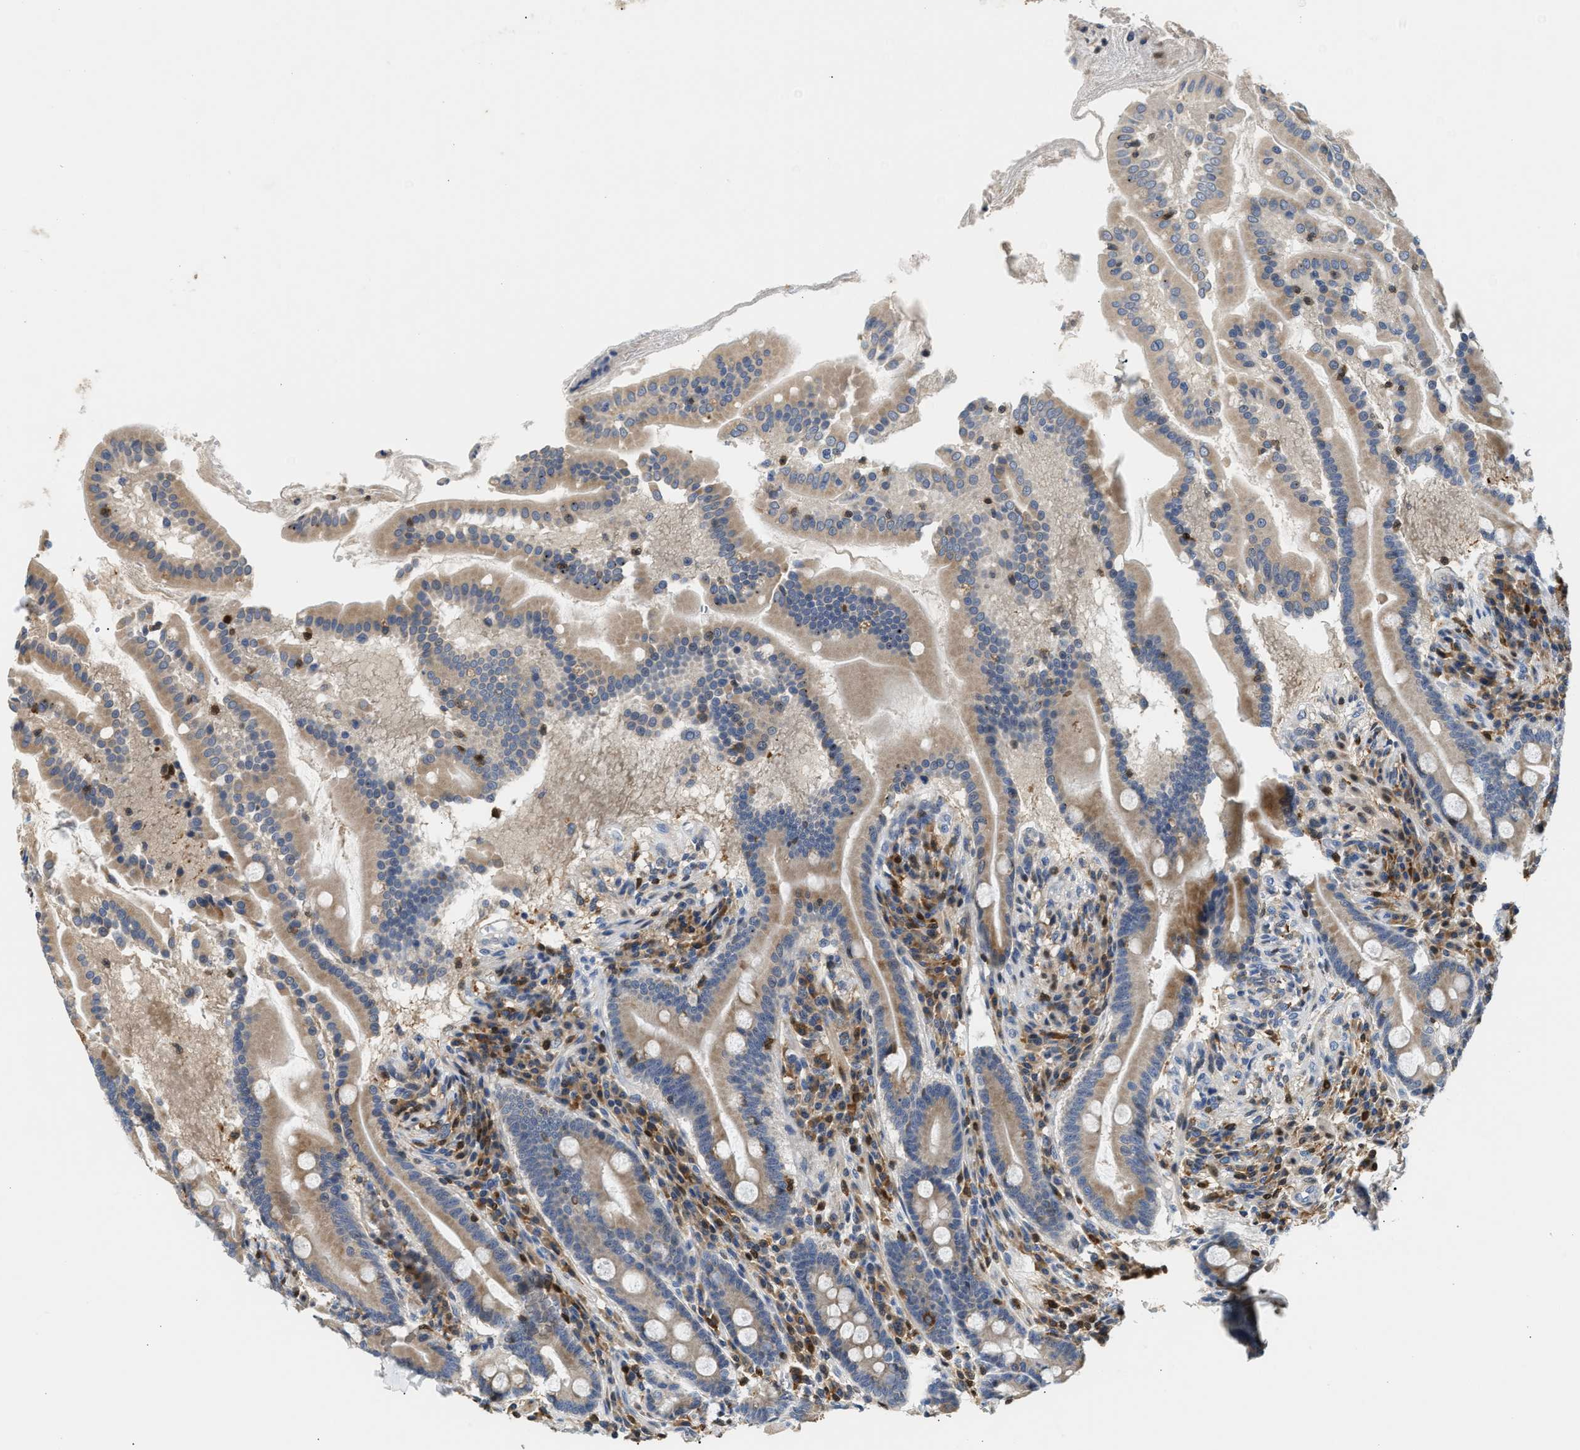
{"staining": {"intensity": "moderate", "quantity": "25%-75%", "location": "cytoplasmic/membranous"}, "tissue": "duodenum", "cell_type": "Glandular cells", "image_type": "normal", "snomed": [{"axis": "morphology", "description": "Normal tissue, NOS"}, {"axis": "topography", "description": "Duodenum"}], "caption": "Approximately 25%-75% of glandular cells in unremarkable human duodenum display moderate cytoplasmic/membranous protein expression as visualized by brown immunohistochemical staining.", "gene": "SLIT2", "patient": {"sex": "male", "age": 50}}